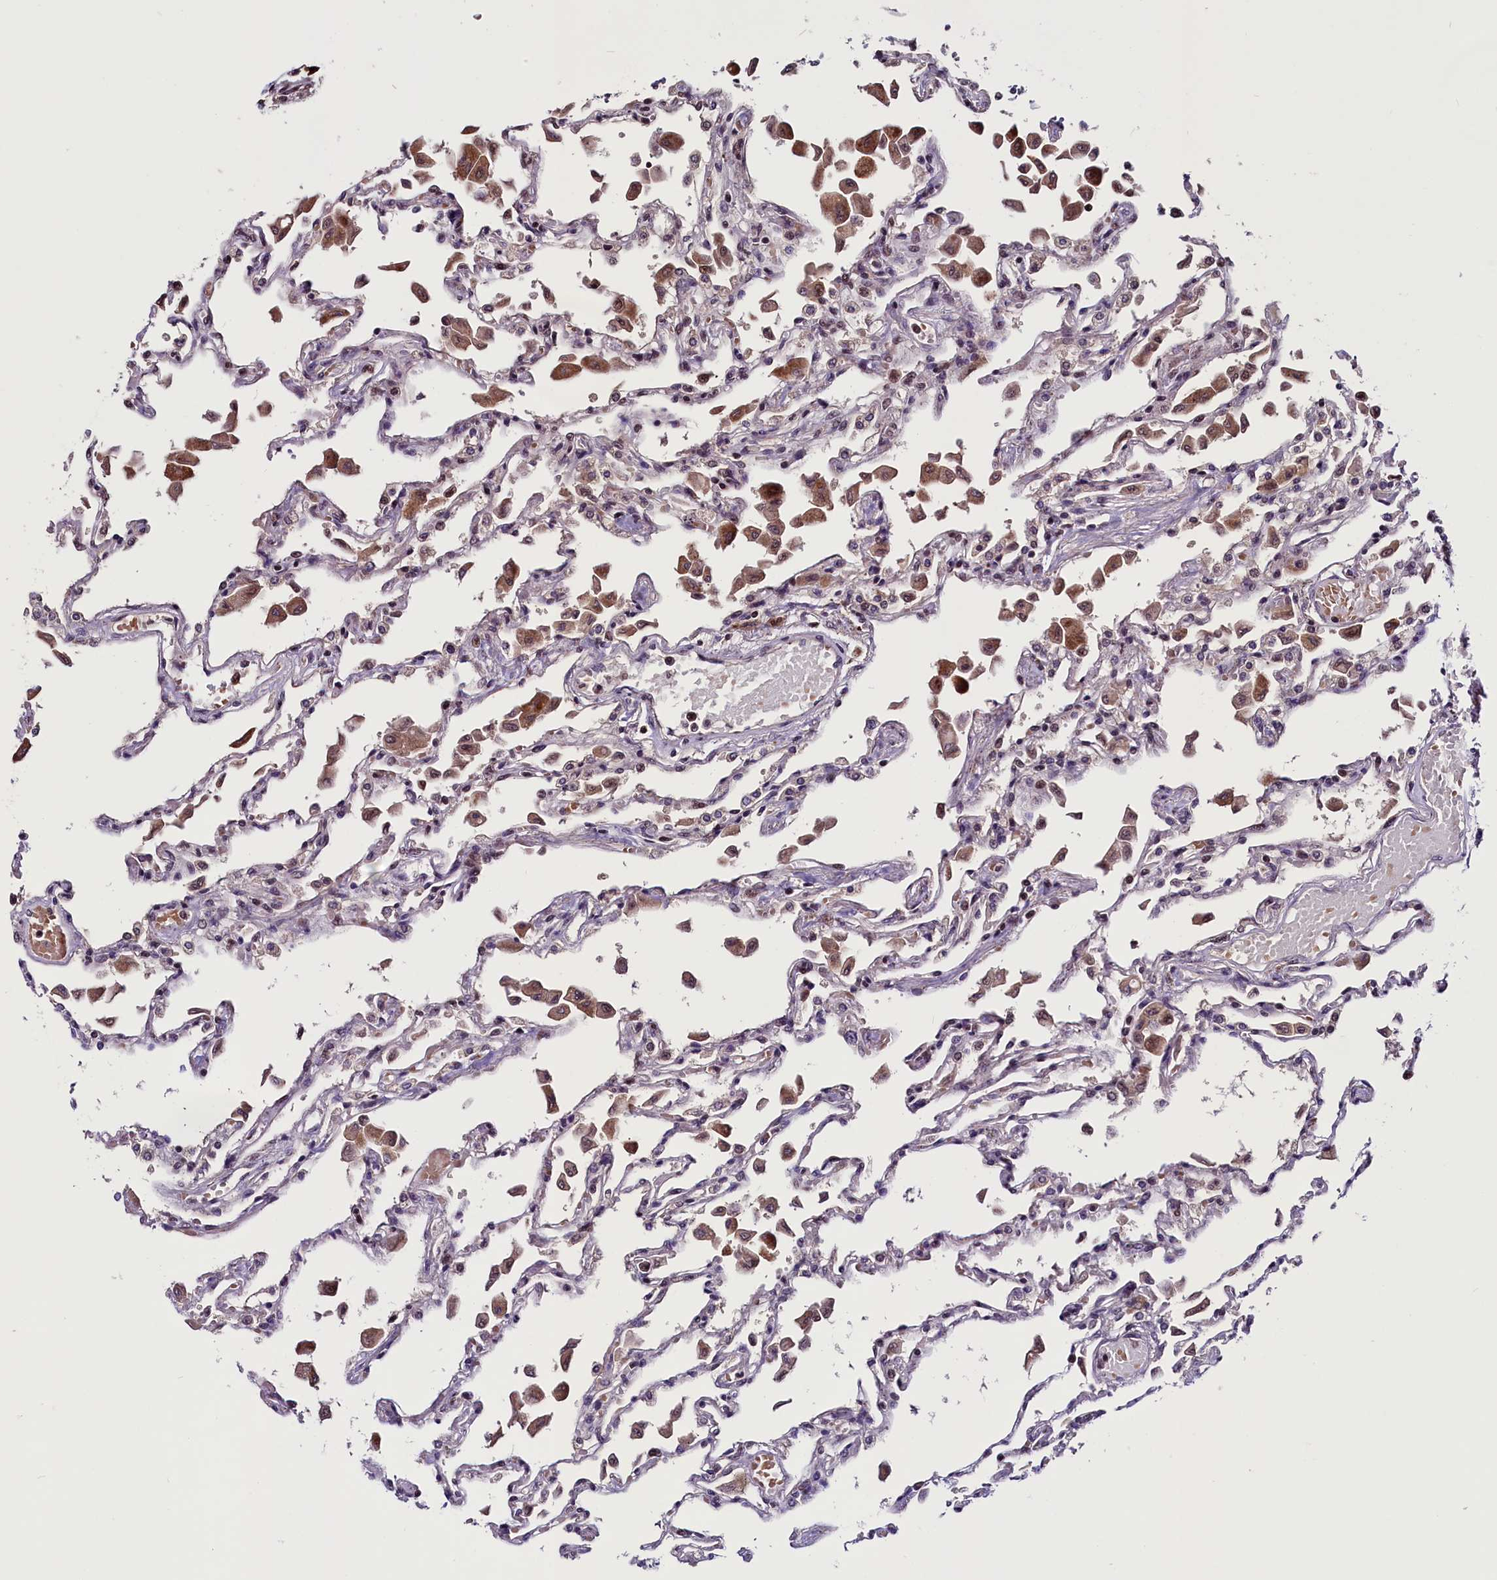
{"staining": {"intensity": "weak", "quantity": "<25%", "location": "cytoplasmic/membranous"}, "tissue": "lung", "cell_type": "Alveolar cells", "image_type": "normal", "snomed": [{"axis": "morphology", "description": "Normal tissue, NOS"}, {"axis": "topography", "description": "Bronchus"}, {"axis": "topography", "description": "Lung"}], "caption": "Immunohistochemical staining of unremarkable lung exhibits no significant expression in alveolar cells.", "gene": "RNMT", "patient": {"sex": "female", "age": 49}}